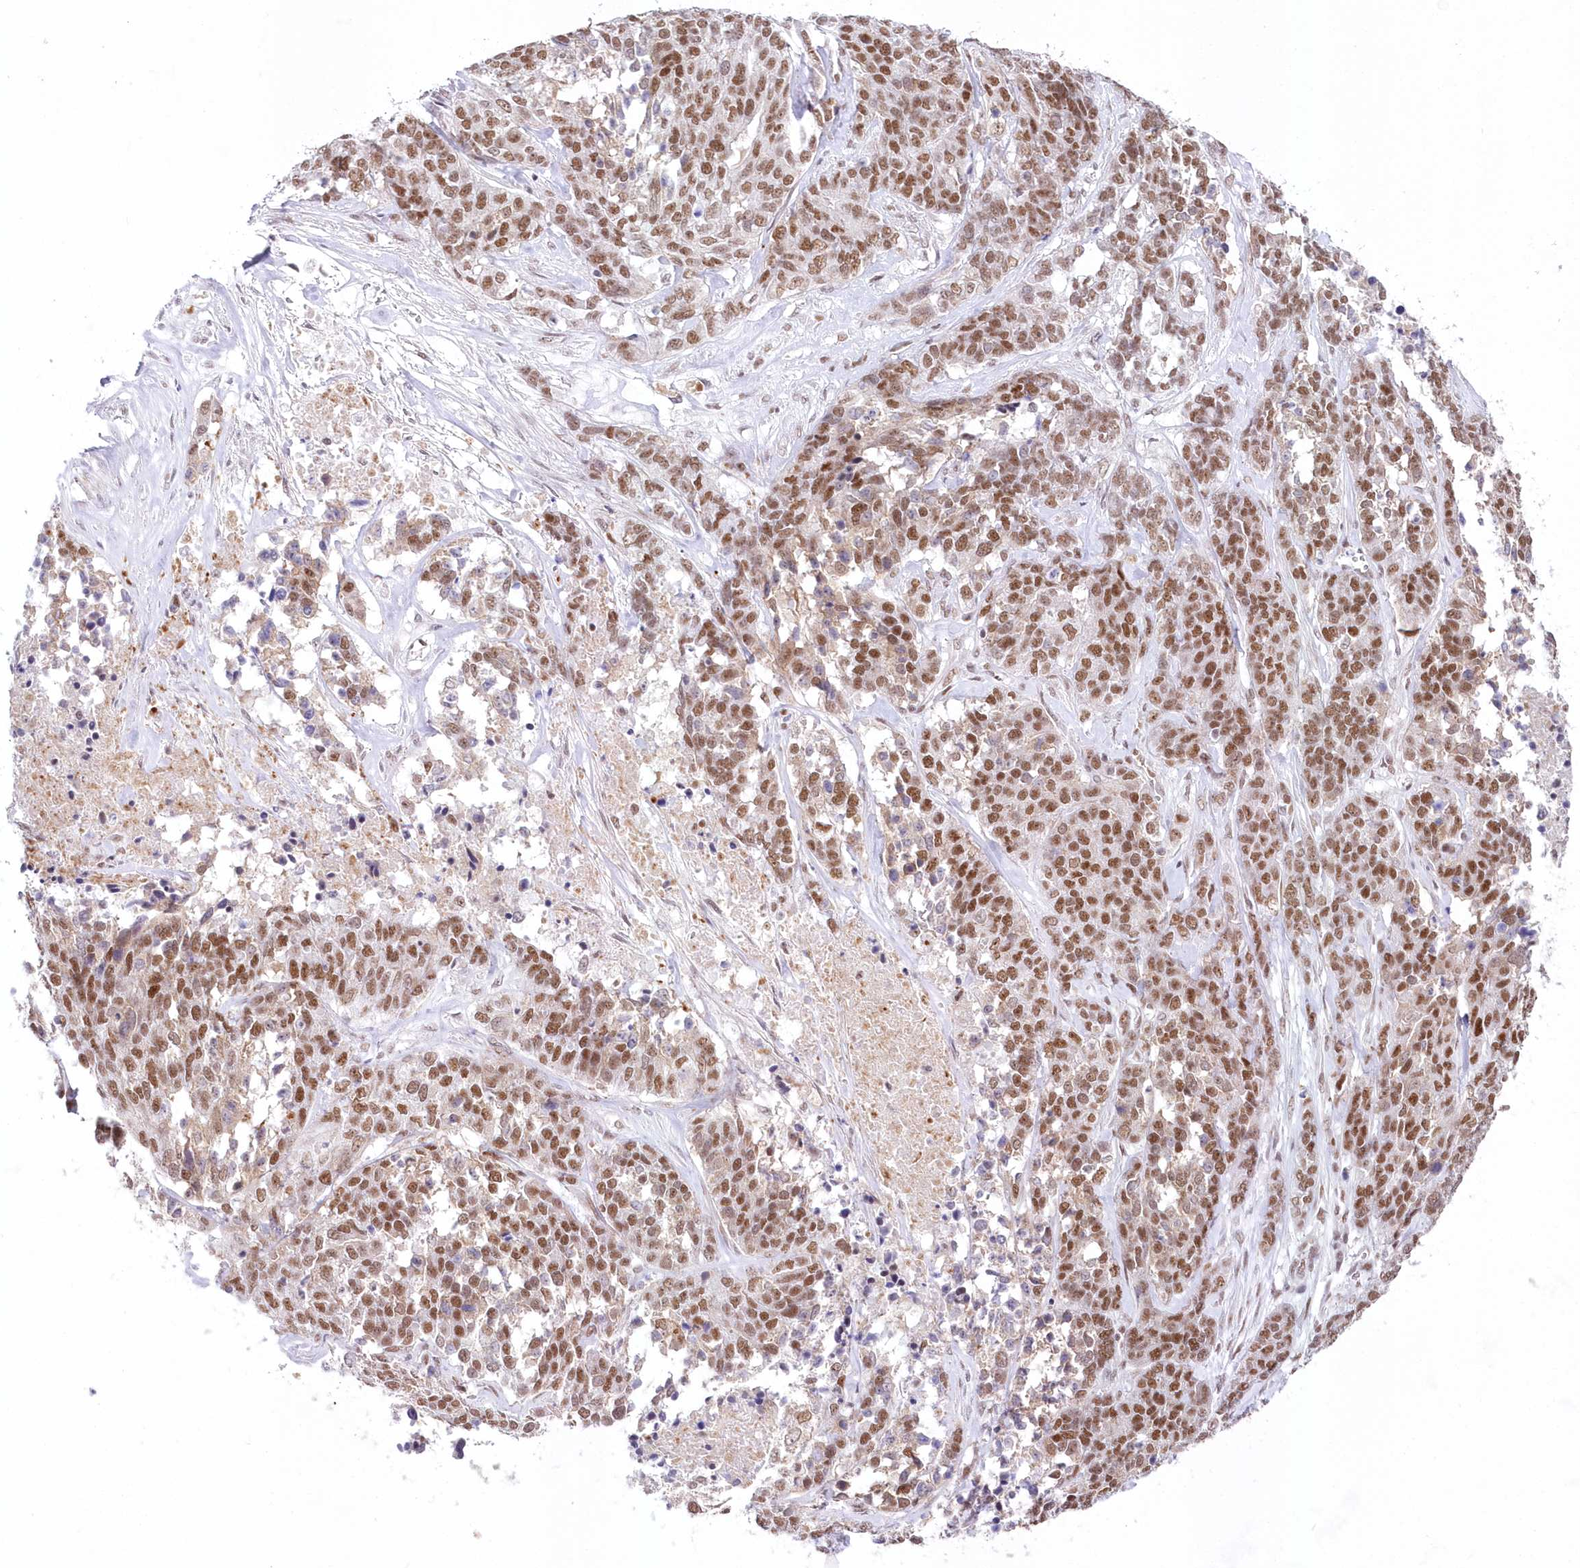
{"staining": {"intensity": "moderate", "quantity": ">75%", "location": "nuclear"}, "tissue": "ovarian cancer", "cell_type": "Tumor cells", "image_type": "cancer", "snomed": [{"axis": "morphology", "description": "Cystadenocarcinoma, serous, NOS"}, {"axis": "topography", "description": "Ovary"}], "caption": "This micrograph shows IHC staining of human ovarian cancer (serous cystadenocarcinoma), with medium moderate nuclear expression in about >75% of tumor cells.", "gene": "NSUN2", "patient": {"sex": "female", "age": 44}}